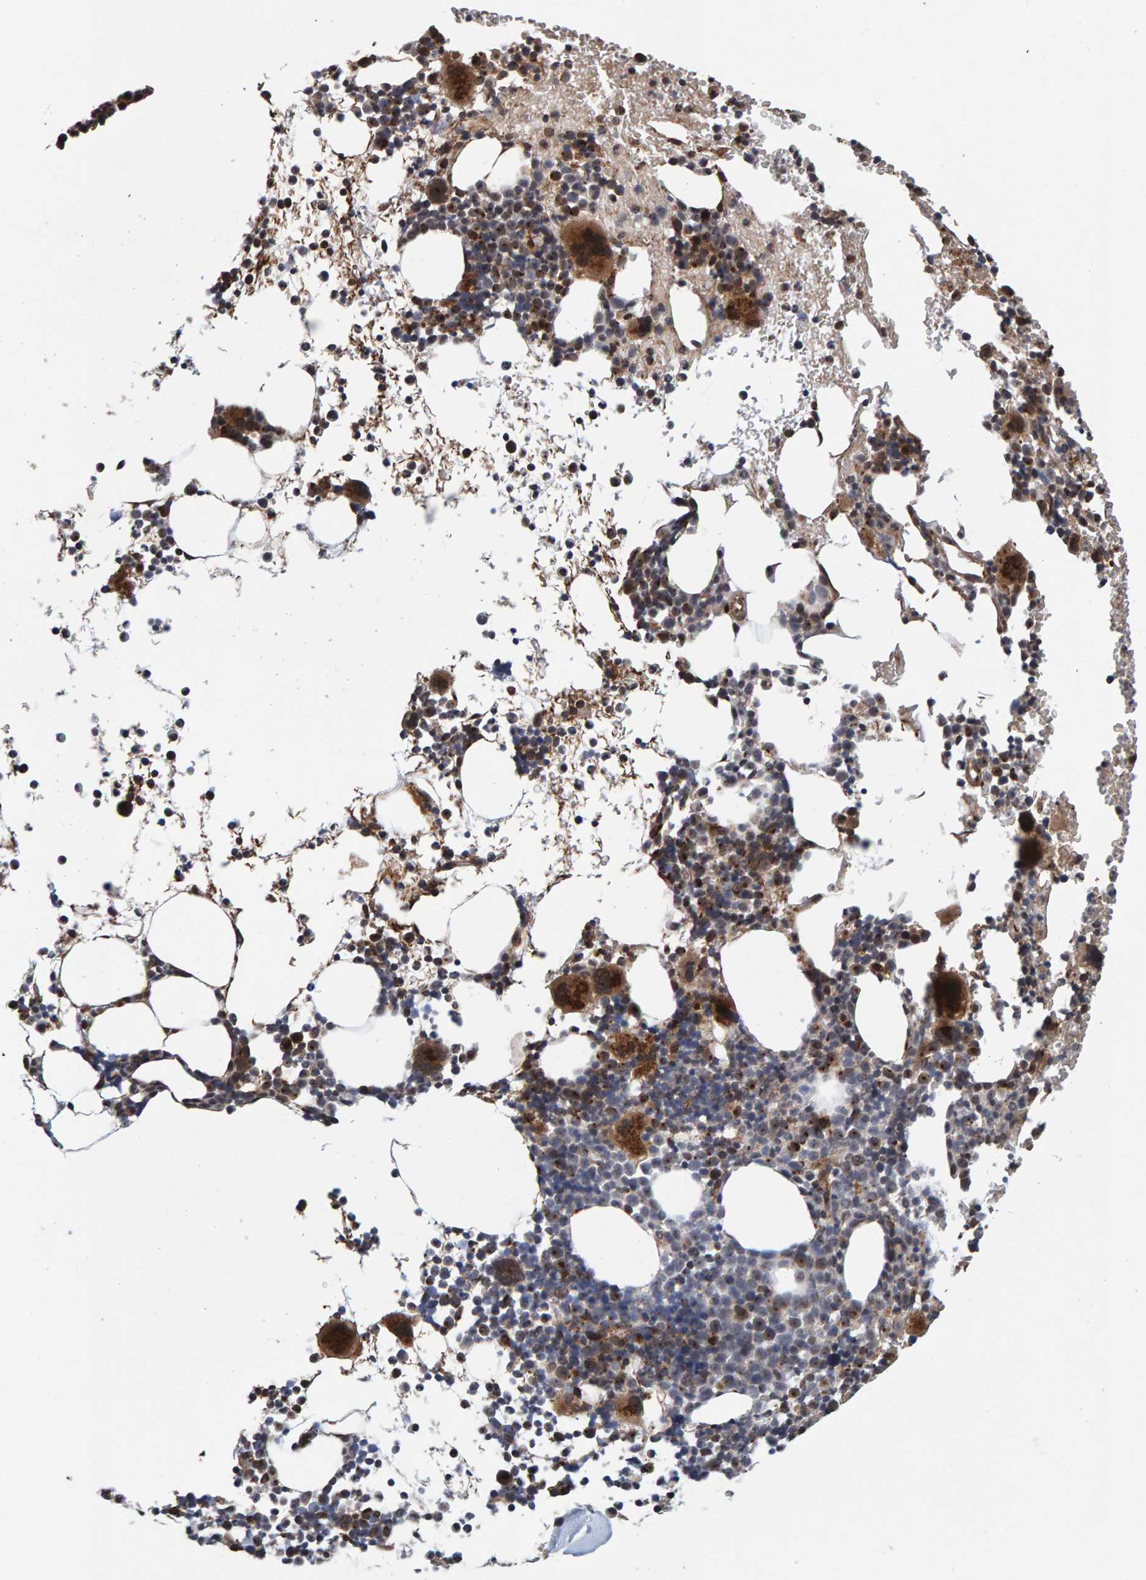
{"staining": {"intensity": "moderate", "quantity": "25%-75%", "location": "cytoplasmic/membranous,nuclear"}, "tissue": "bone marrow", "cell_type": "Hematopoietic cells", "image_type": "normal", "snomed": [{"axis": "morphology", "description": "Normal tissue, NOS"}, {"axis": "morphology", "description": "Inflammation, NOS"}, {"axis": "topography", "description": "Bone marrow"}], "caption": "A high-resolution photomicrograph shows immunohistochemistry staining of normal bone marrow, which demonstrates moderate cytoplasmic/membranous,nuclear staining in approximately 25%-75% of hematopoietic cells.", "gene": "CCDC25", "patient": {"sex": "male", "age": 78}}